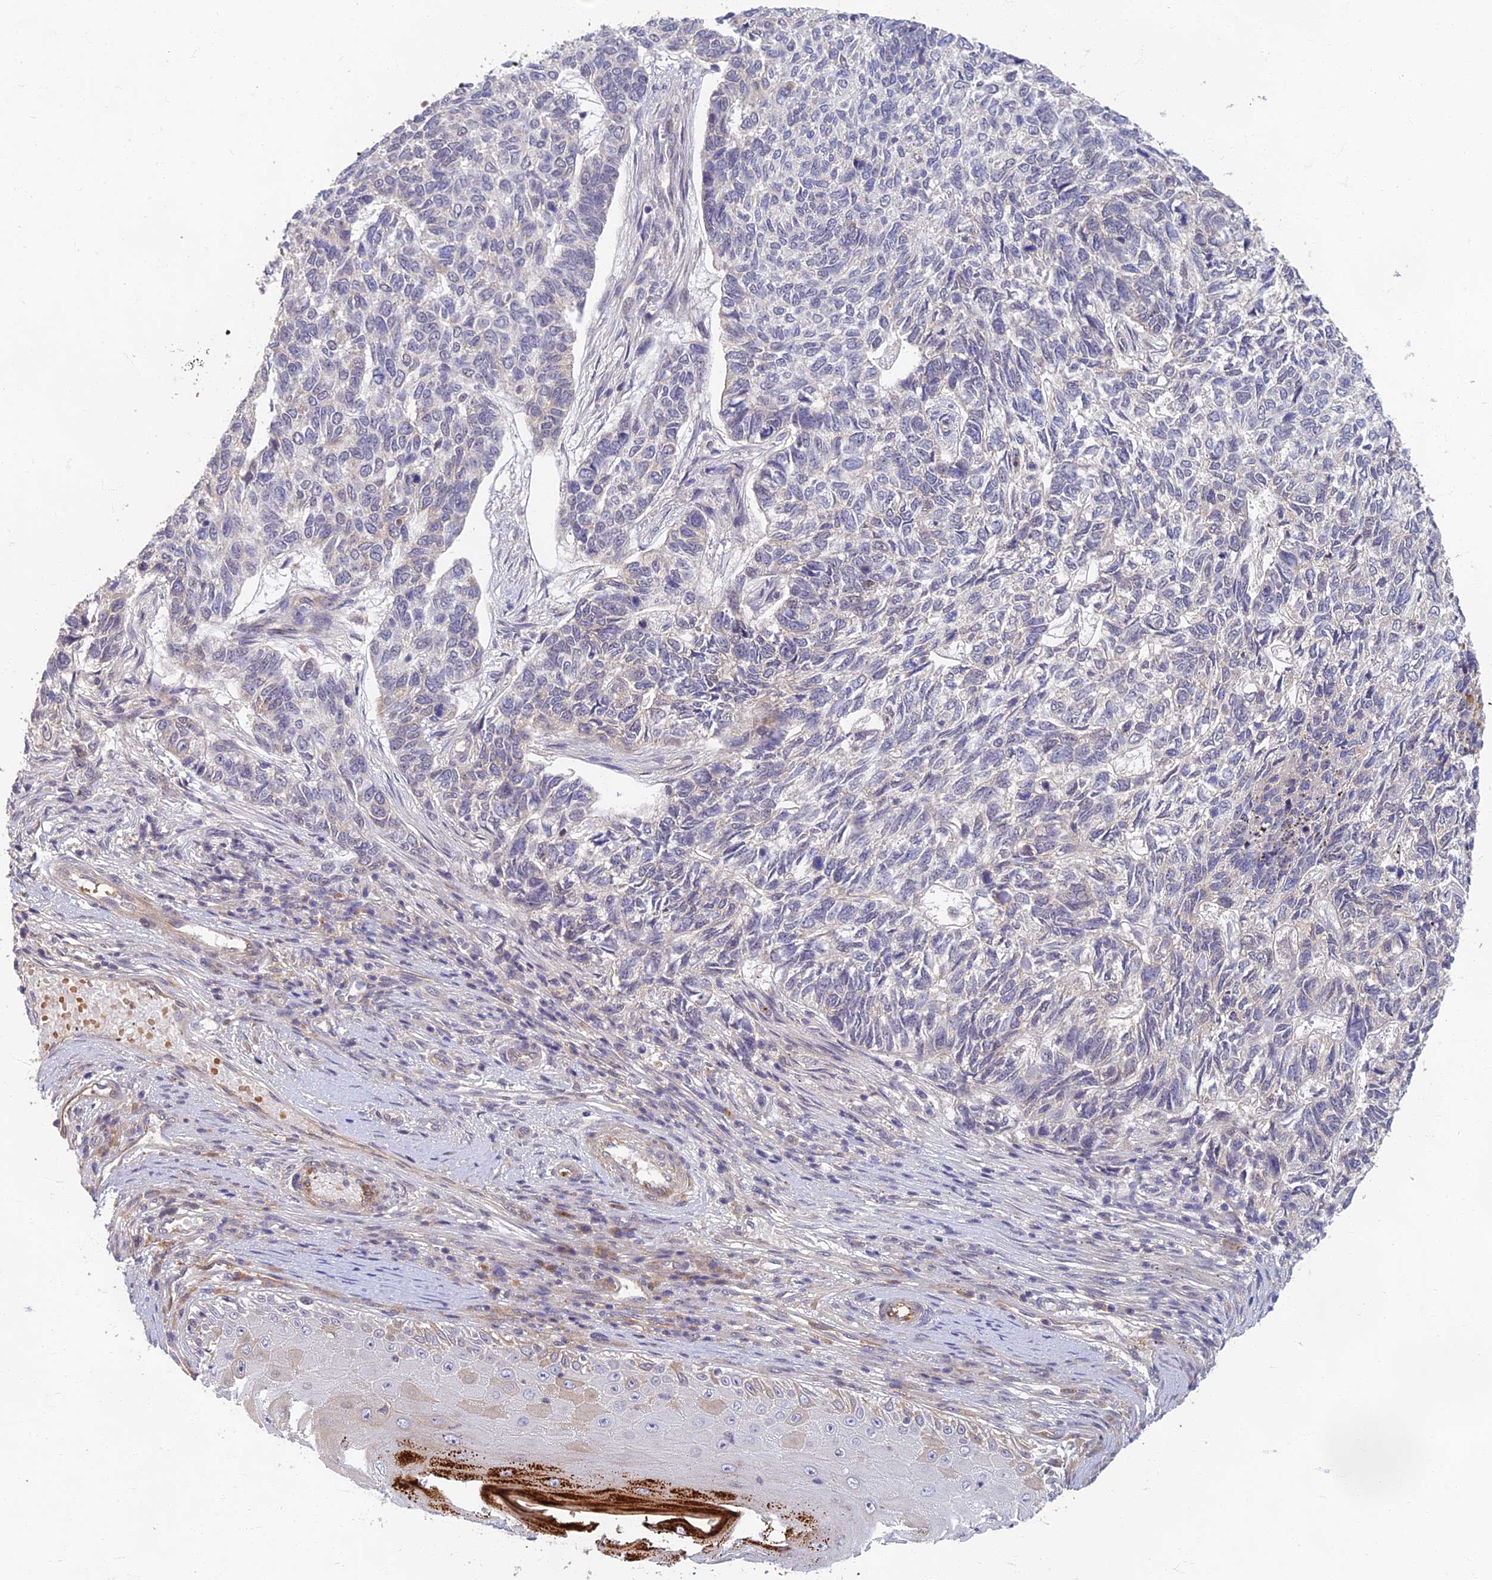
{"staining": {"intensity": "negative", "quantity": "none", "location": "none"}, "tissue": "skin cancer", "cell_type": "Tumor cells", "image_type": "cancer", "snomed": [{"axis": "morphology", "description": "Basal cell carcinoma"}, {"axis": "topography", "description": "Skin"}], "caption": "Tumor cells are negative for brown protein staining in basal cell carcinoma (skin).", "gene": "EARS2", "patient": {"sex": "female", "age": 65}}